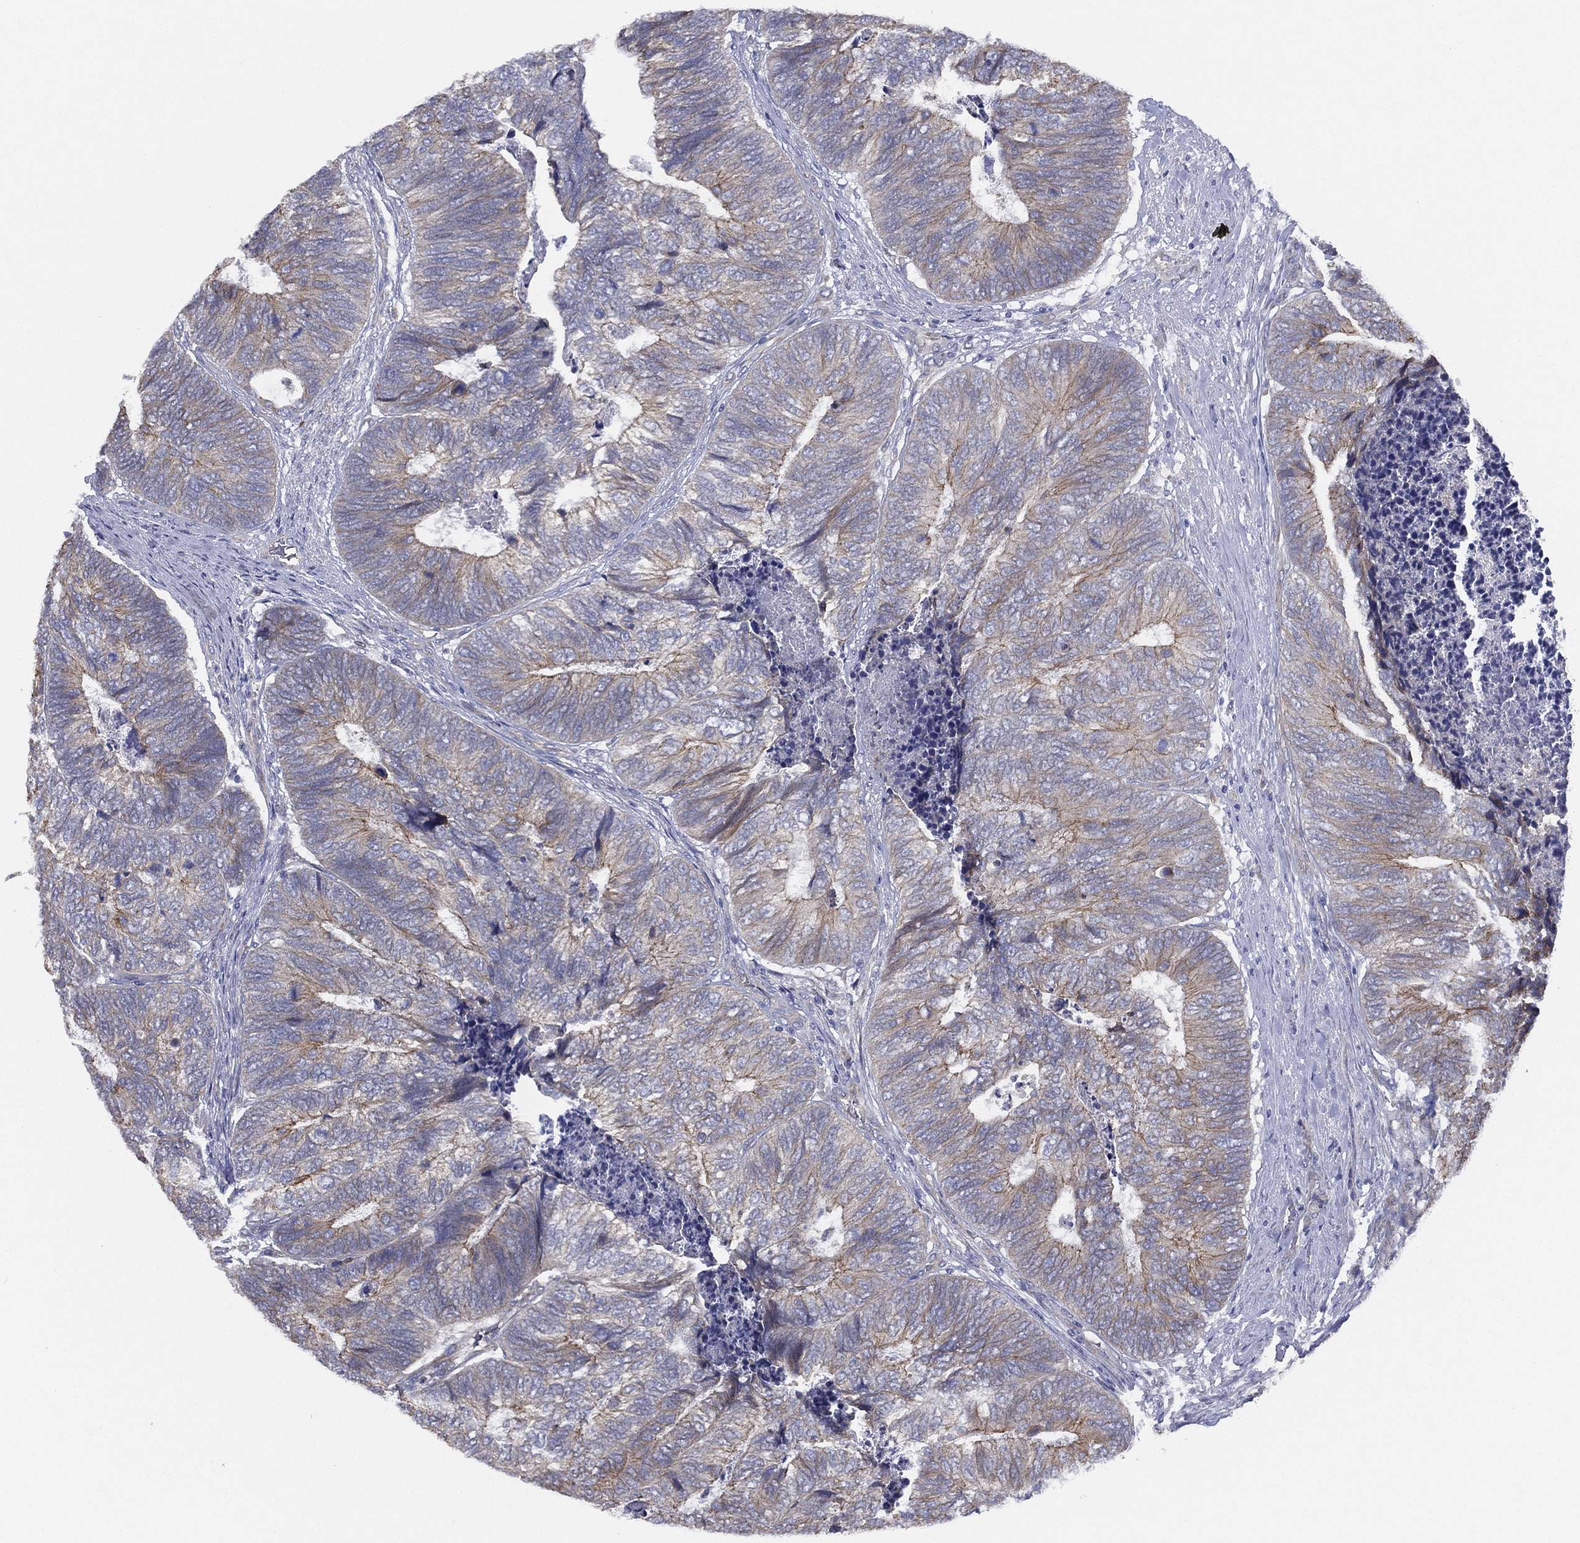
{"staining": {"intensity": "weak", "quantity": "<25%", "location": "cytoplasmic/membranous"}, "tissue": "colorectal cancer", "cell_type": "Tumor cells", "image_type": "cancer", "snomed": [{"axis": "morphology", "description": "Adenocarcinoma, NOS"}, {"axis": "topography", "description": "Colon"}], "caption": "Immunohistochemistry histopathology image of colorectal cancer stained for a protein (brown), which displays no expression in tumor cells.", "gene": "ZNF223", "patient": {"sex": "female", "age": 67}}